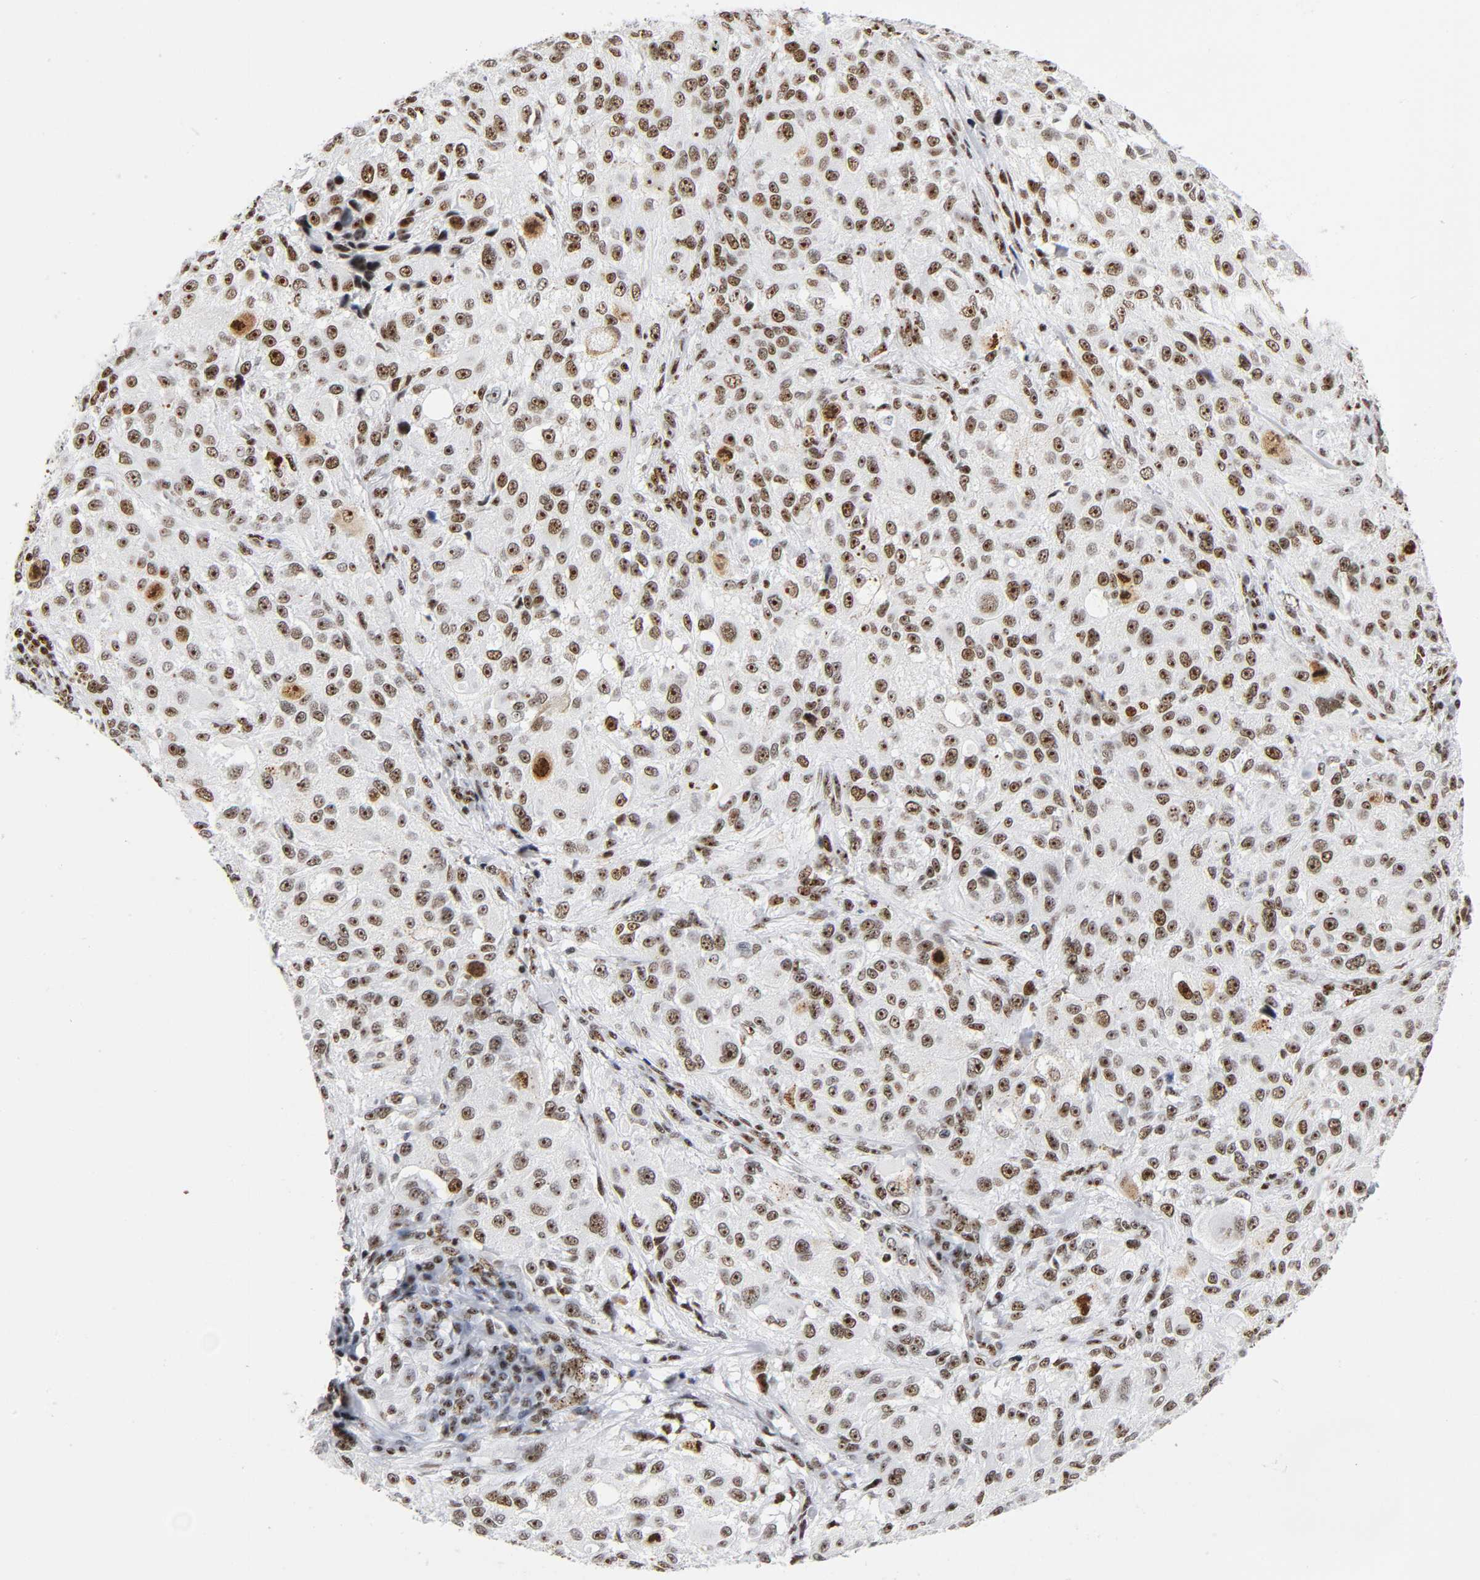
{"staining": {"intensity": "strong", "quantity": ">75%", "location": "nuclear"}, "tissue": "melanoma", "cell_type": "Tumor cells", "image_type": "cancer", "snomed": [{"axis": "morphology", "description": "Necrosis, NOS"}, {"axis": "morphology", "description": "Malignant melanoma, NOS"}, {"axis": "topography", "description": "Skin"}], "caption": "Protein staining of melanoma tissue demonstrates strong nuclear expression in approximately >75% of tumor cells.", "gene": "UBTF", "patient": {"sex": "female", "age": 87}}